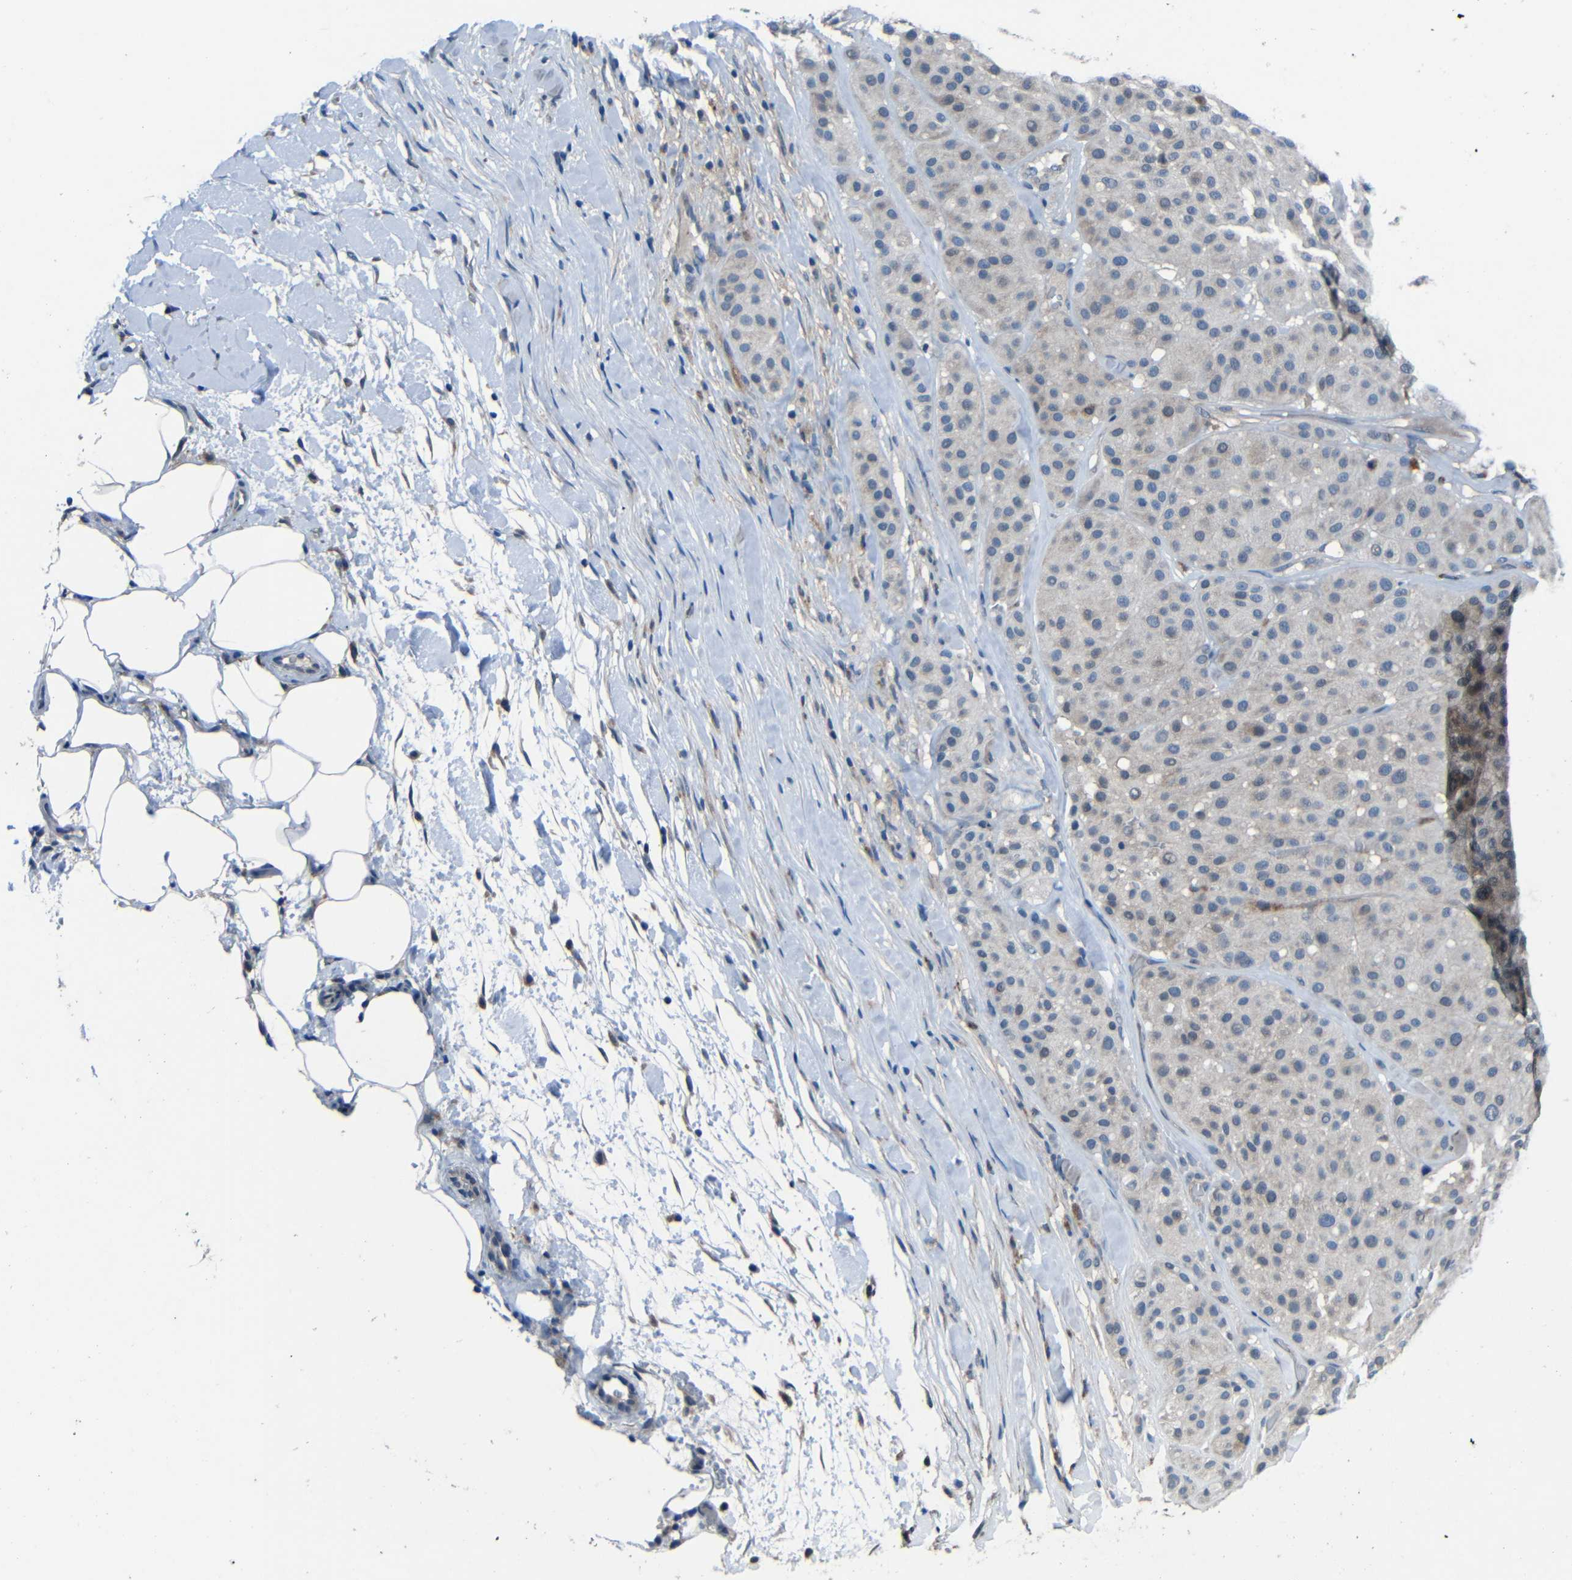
{"staining": {"intensity": "negative", "quantity": "none", "location": "none"}, "tissue": "melanoma", "cell_type": "Tumor cells", "image_type": "cancer", "snomed": [{"axis": "morphology", "description": "Normal tissue, NOS"}, {"axis": "morphology", "description": "Malignant melanoma, Metastatic site"}, {"axis": "topography", "description": "Skin"}], "caption": "The immunohistochemistry micrograph has no significant staining in tumor cells of malignant melanoma (metastatic site) tissue. (Brightfield microscopy of DAB immunohistochemistry (IHC) at high magnification).", "gene": "SLA", "patient": {"sex": "male", "age": 41}}